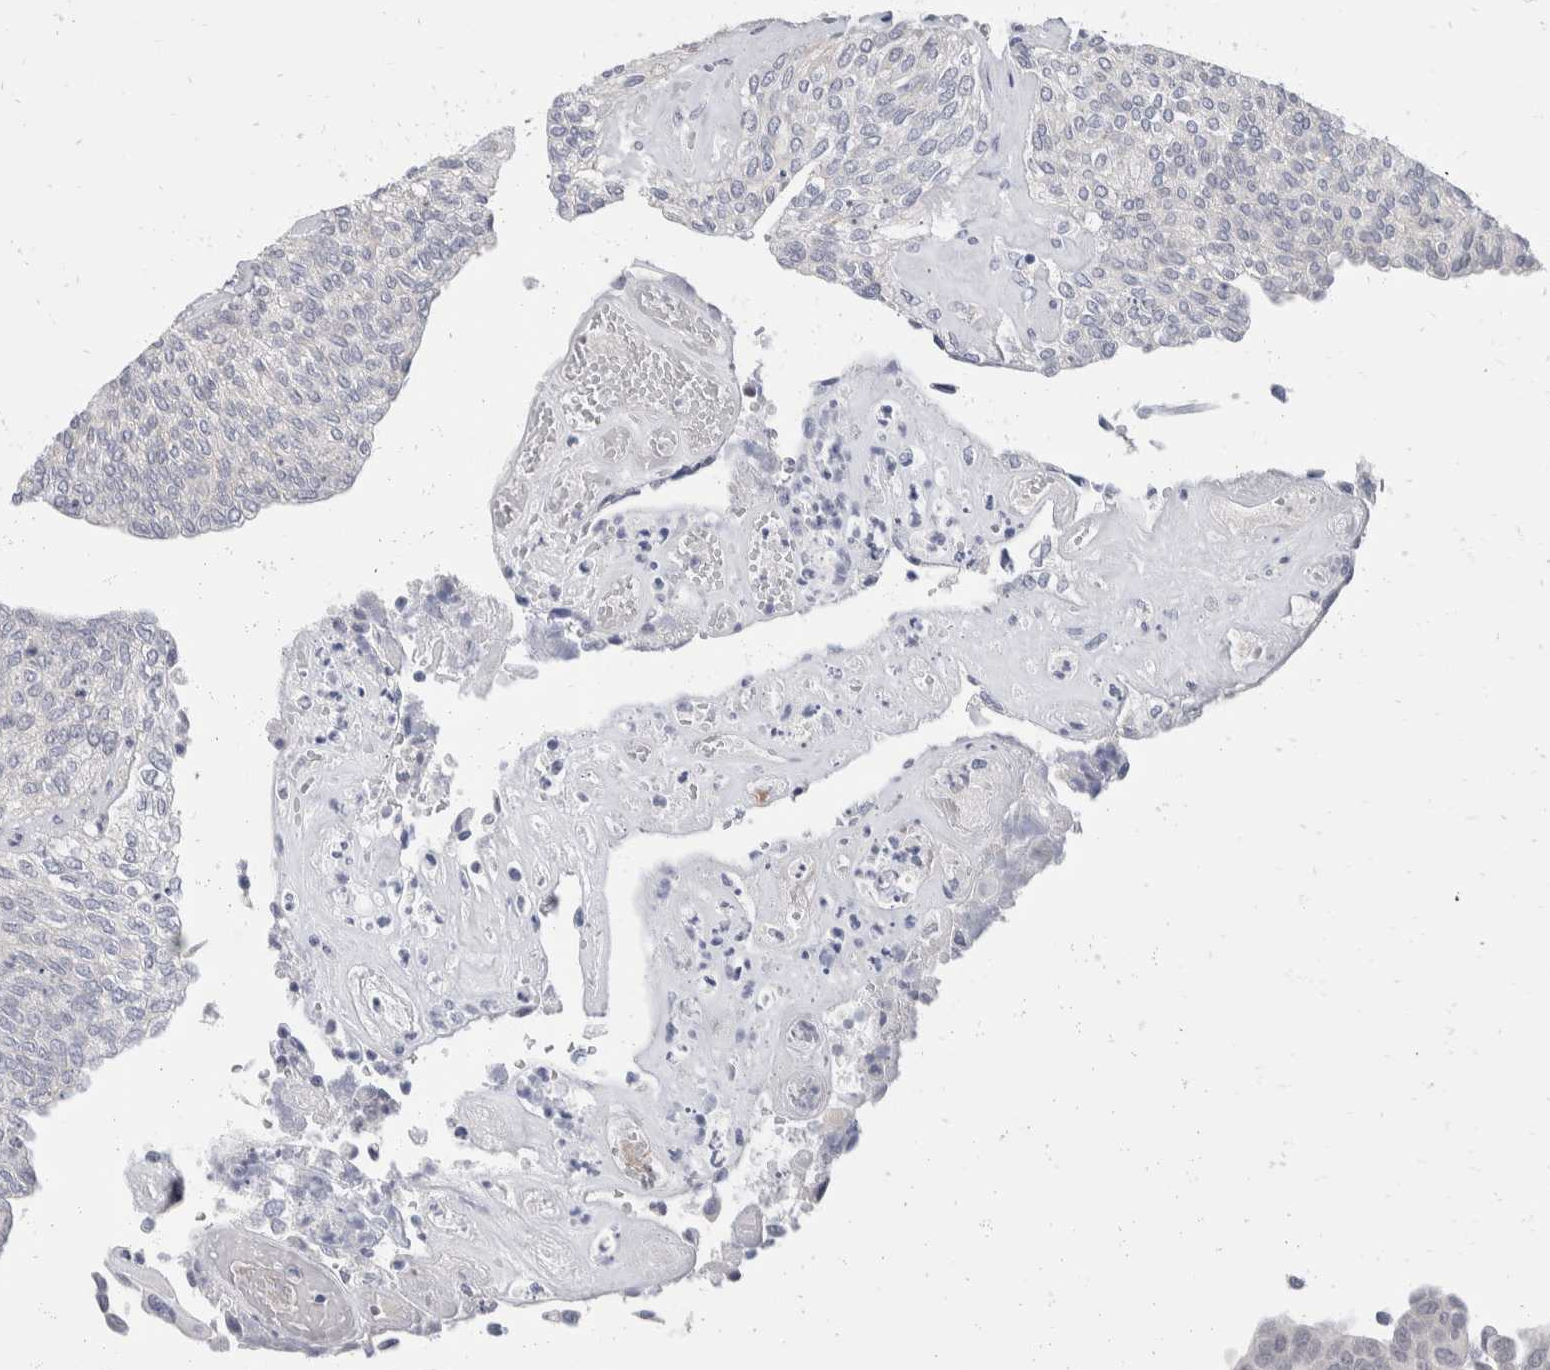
{"staining": {"intensity": "negative", "quantity": "none", "location": "none"}, "tissue": "urothelial cancer", "cell_type": "Tumor cells", "image_type": "cancer", "snomed": [{"axis": "morphology", "description": "Urothelial carcinoma, Low grade"}, {"axis": "topography", "description": "Urinary bladder"}], "caption": "Tumor cells are negative for brown protein staining in urothelial cancer. (DAB immunohistochemistry (IHC) visualized using brightfield microscopy, high magnification).", "gene": "CATSPERD", "patient": {"sex": "female", "age": 79}}